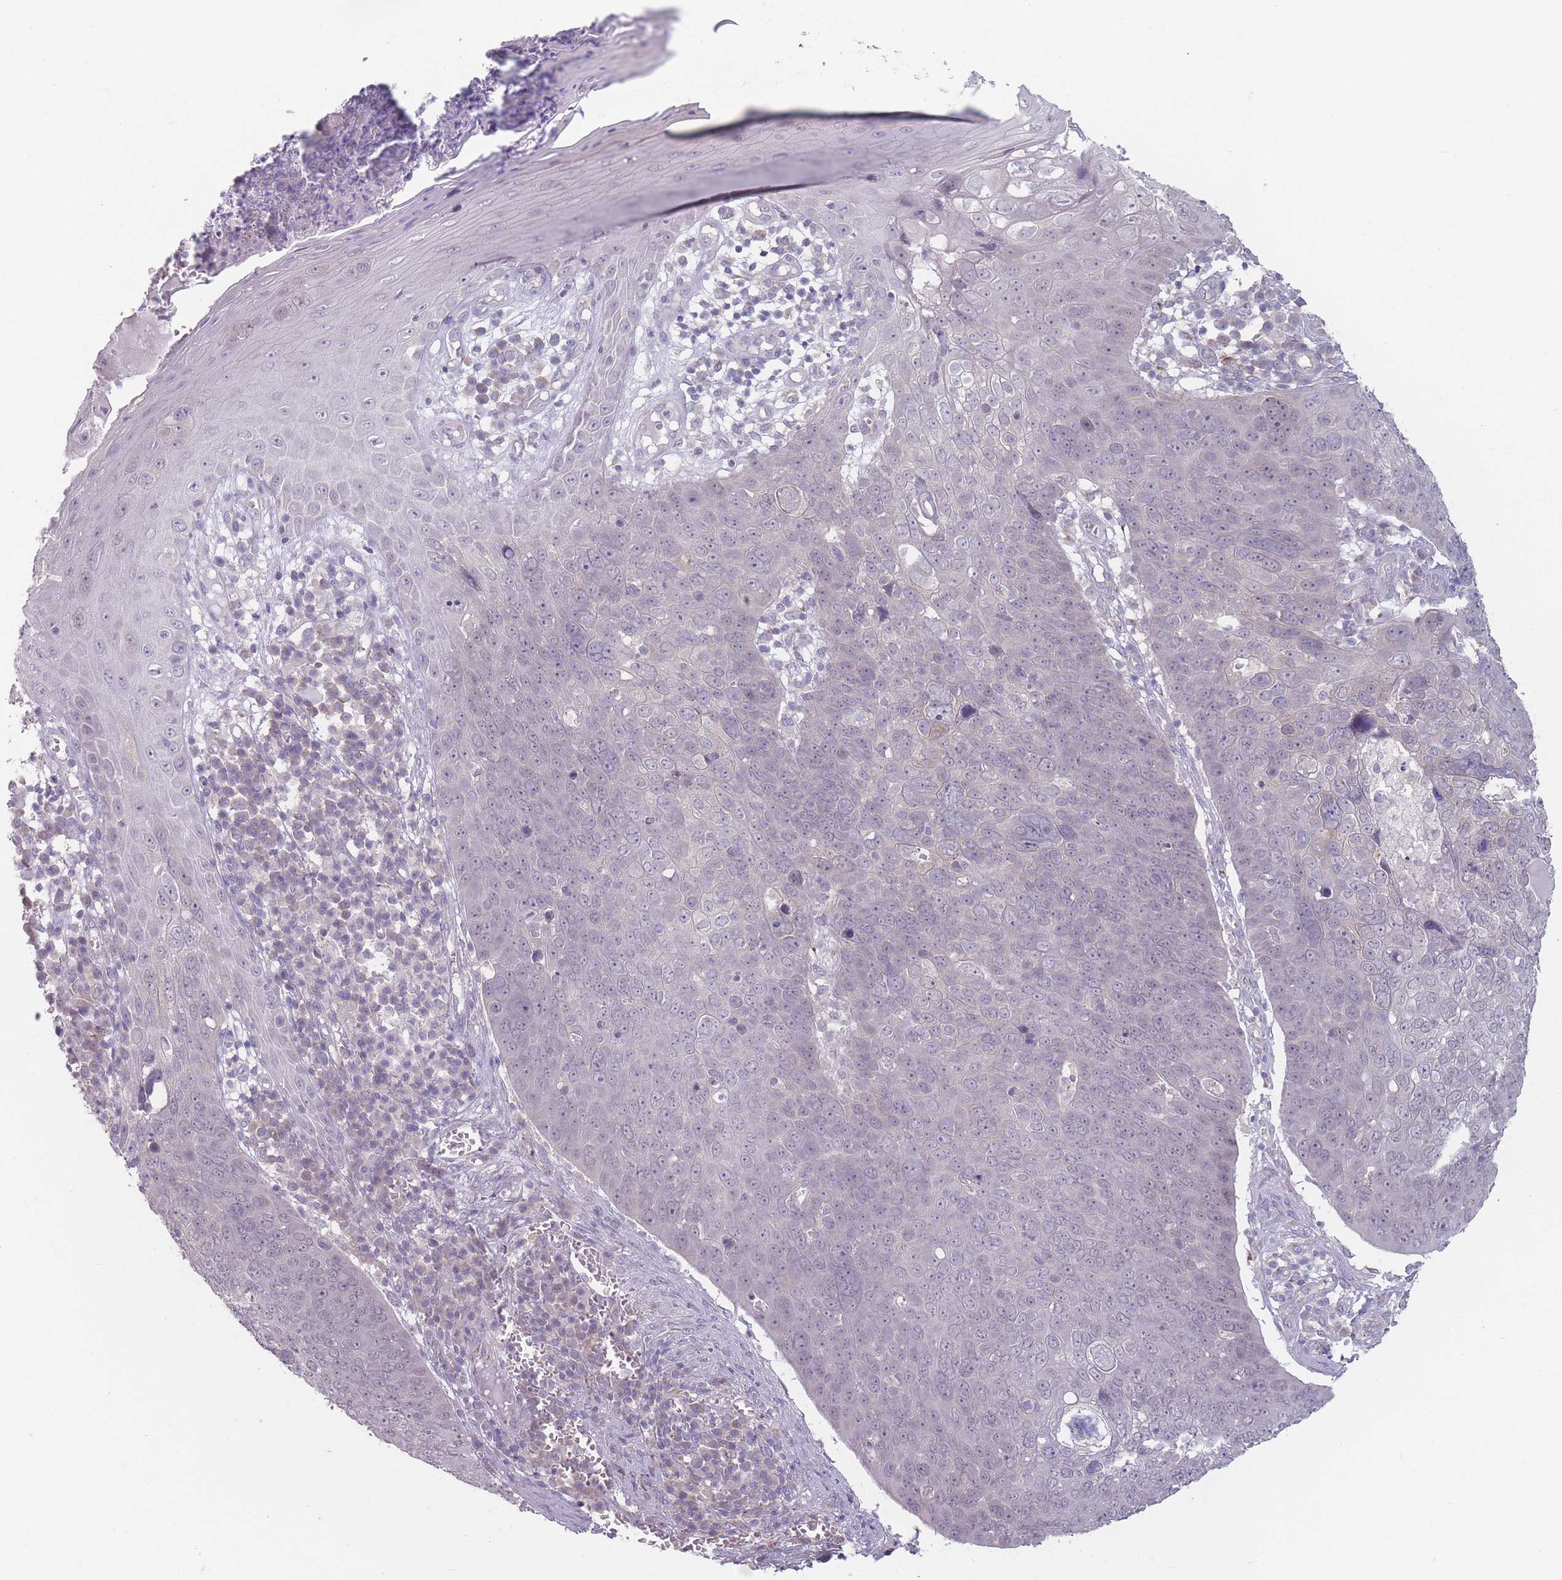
{"staining": {"intensity": "negative", "quantity": "none", "location": "none"}, "tissue": "skin cancer", "cell_type": "Tumor cells", "image_type": "cancer", "snomed": [{"axis": "morphology", "description": "Squamous cell carcinoma, NOS"}, {"axis": "topography", "description": "Skin"}], "caption": "An IHC image of skin squamous cell carcinoma is shown. There is no staining in tumor cells of skin squamous cell carcinoma.", "gene": "AKAIN1", "patient": {"sex": "male", "age": 71}}